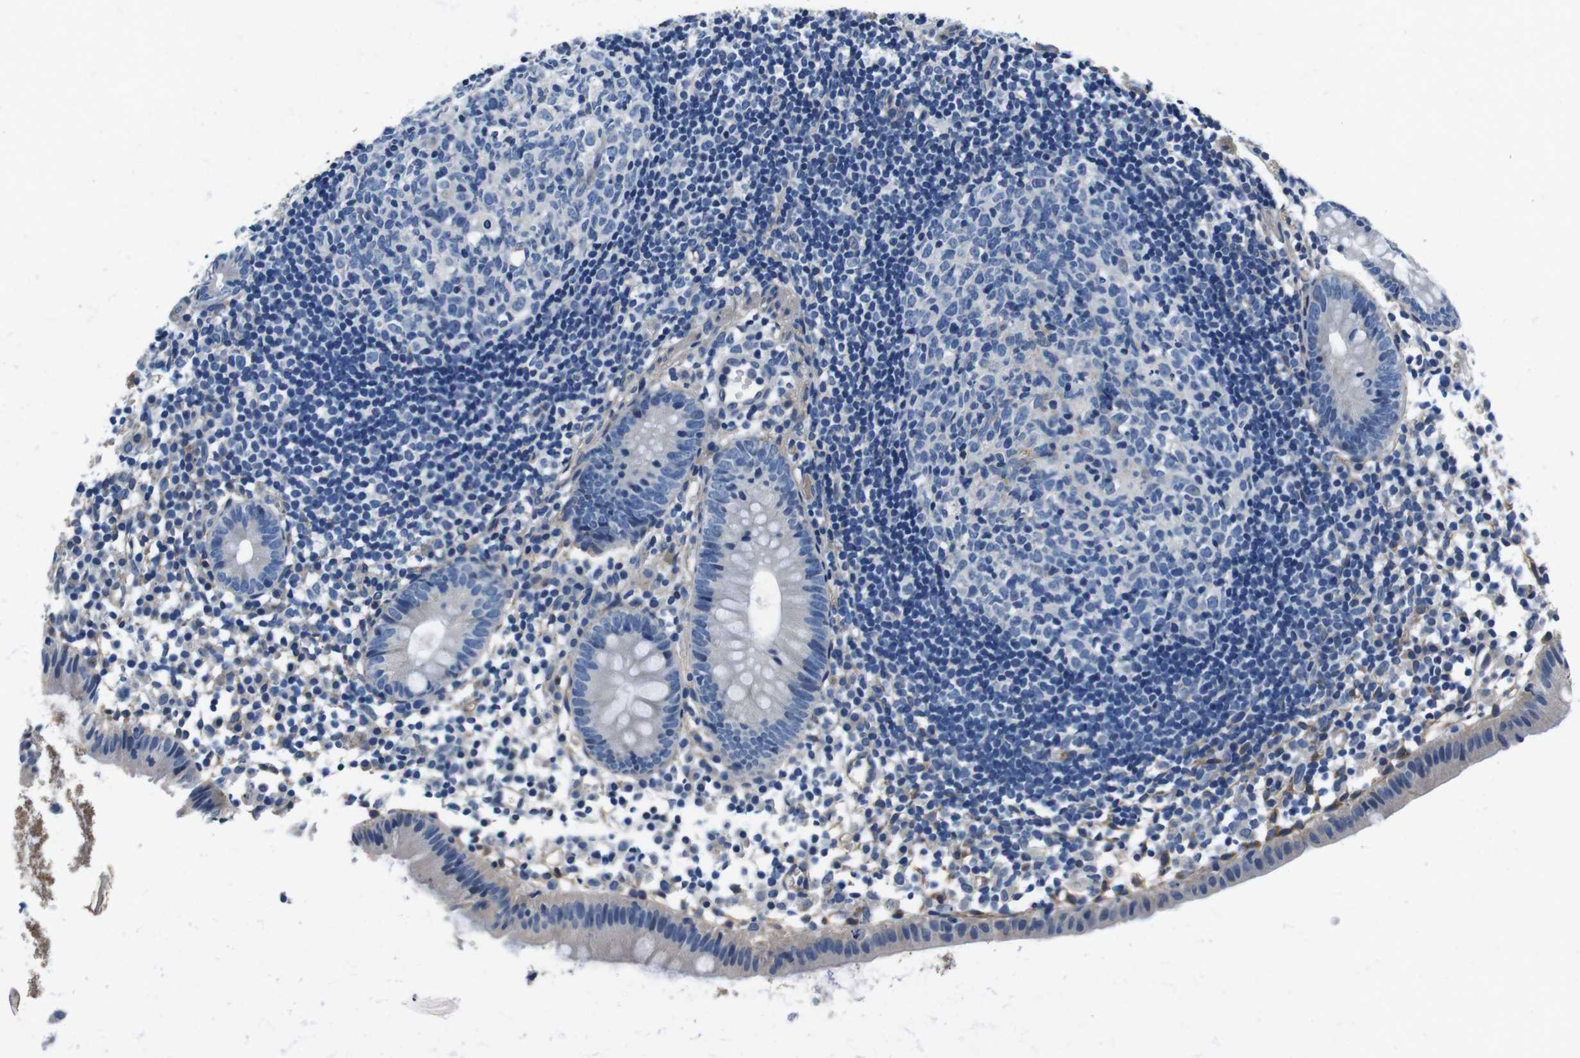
{"staining": {"intensity": "negative", "quantity": "none", "location": "none"}, "tissue": "appendix", "cell_type": "Glandular cells", "image_type": "normal", "snomed": [{"axis": "morphology", "description": "Normal tissue, NOS"}, {"axis": "topography", "description": "Appendix"}], "caption": "The histopathology image shows no staining of glandular cells in normal appendix.", "gene": "CASQ1", "patient": {"sex": "female", "age": 20}}